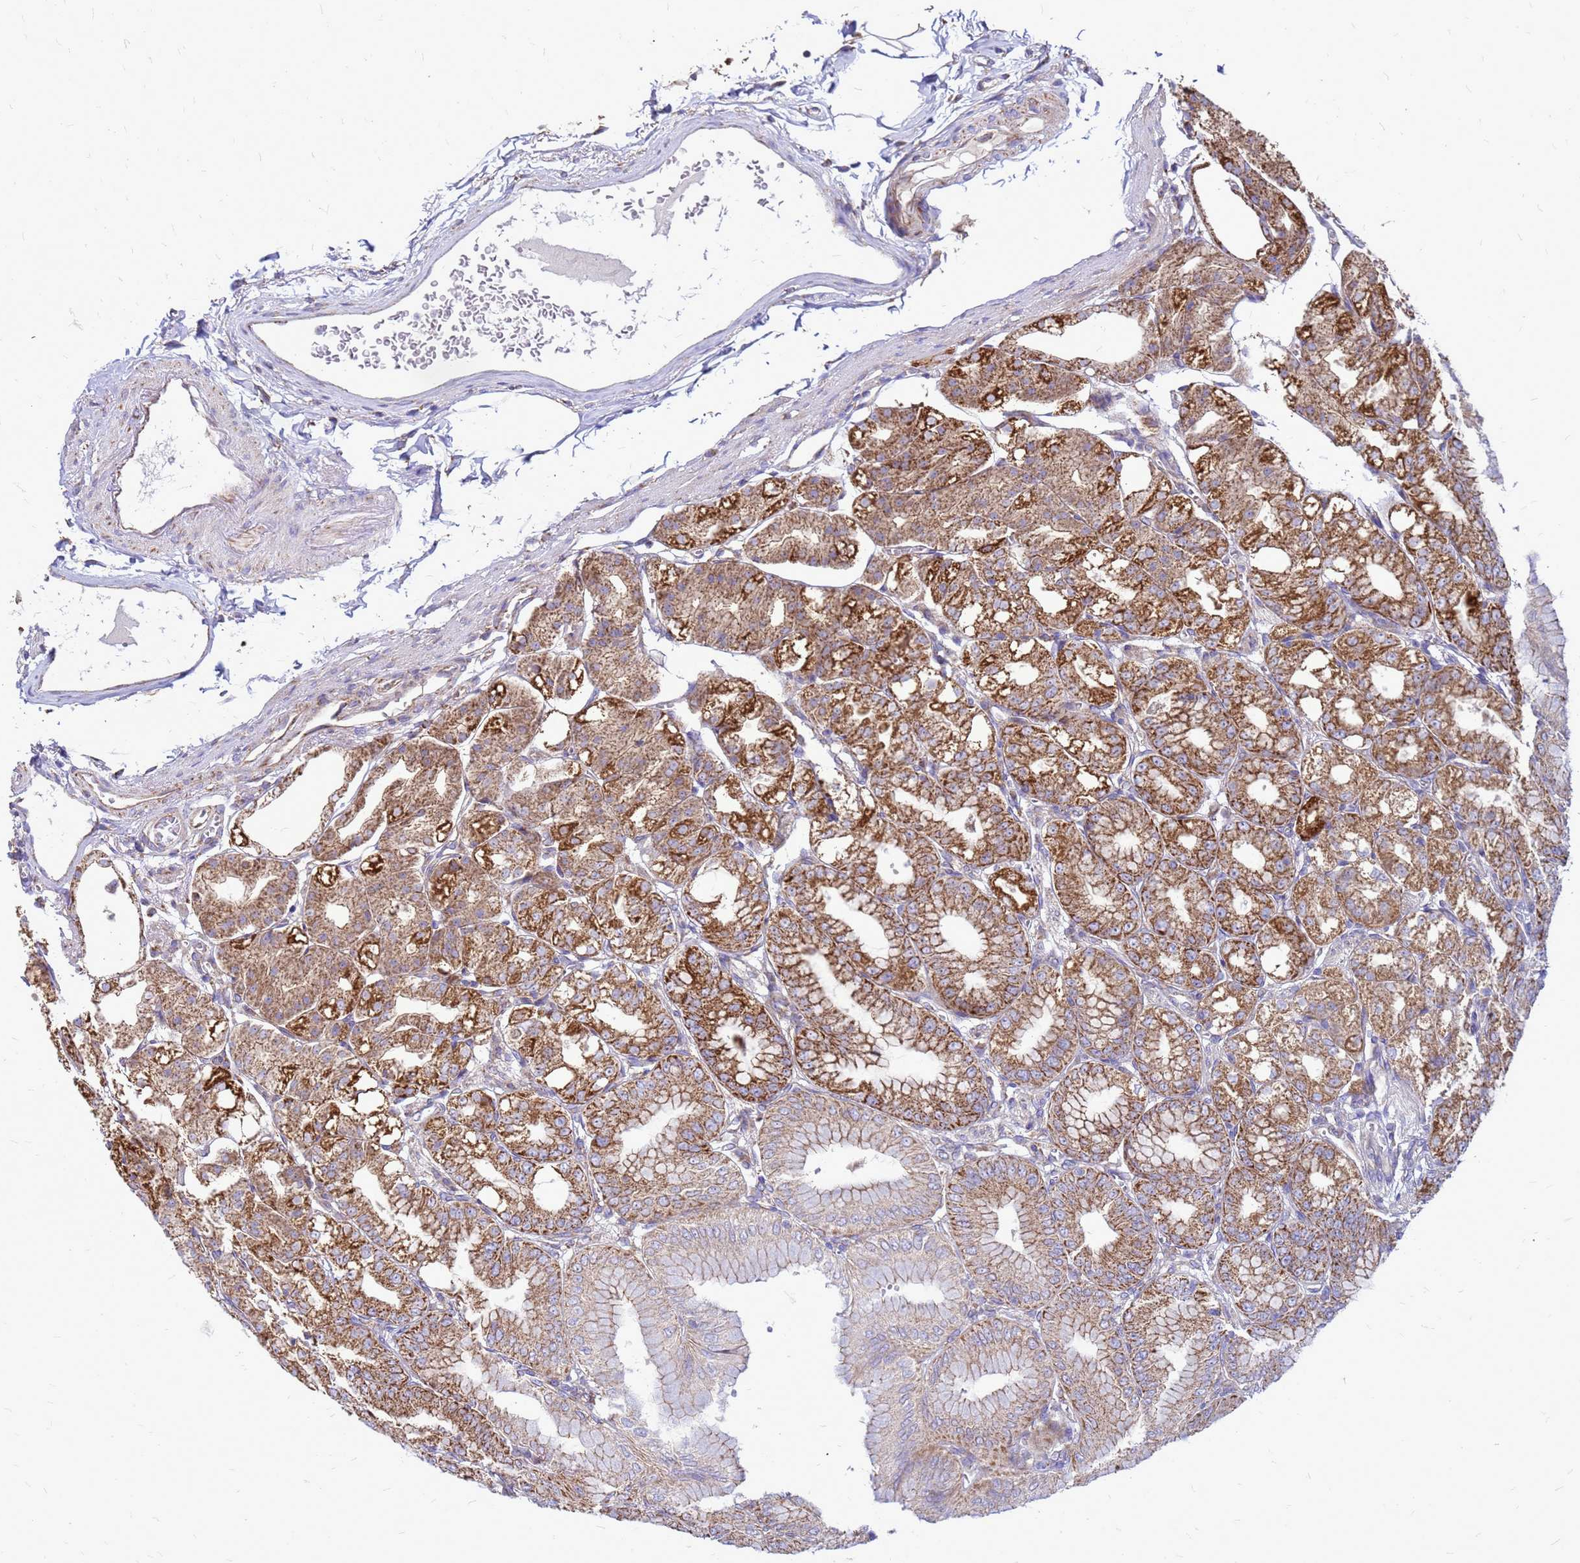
{"staining": {"intensity": "moderate", "quantity": ">75%", "location": "cytoplasmic/membranous"}, "tissue": "stomach", "cell_type": "Glandular cells", "image_type": "normal", "snomed": [{"axis": "morphology", "description": "Normal tissue, NOS"}, {"axis": "topography", "description": "Stomach, lower"}], "caption": "Stomach stained with a brown dye exhibits moderate cytoplasmic/membranous positive expression in approximately >75% of glandular cells.", "gene": "FSTL4", "patient": {"sex": "male", "age": 71}}